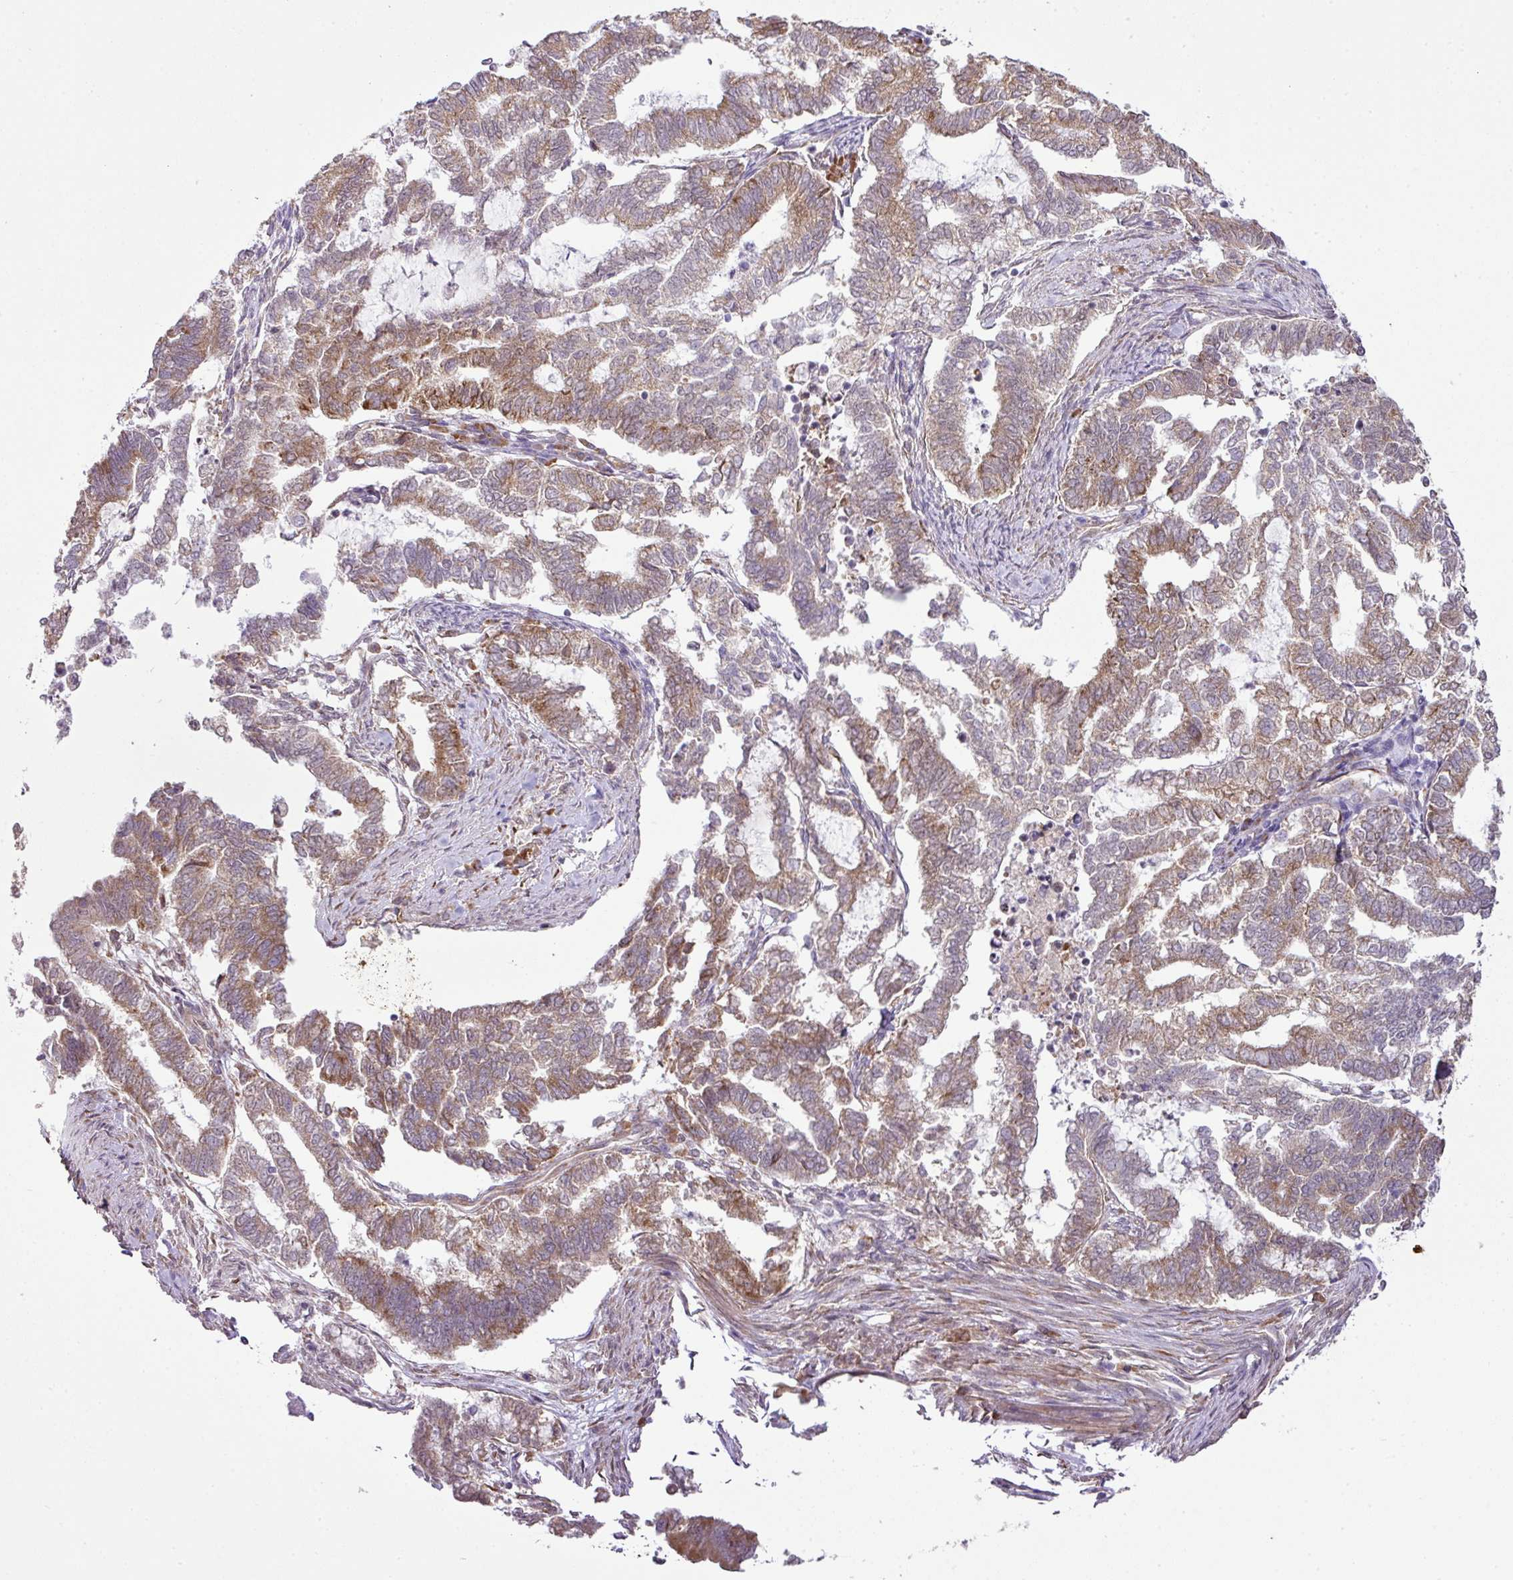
{"staining": {"intensity": "moderate", "quantity": "25%-75%", "location": "cytoplasmic/membranous"}, "tissue": "endometrial cancer", "cell_type": "Tumor cells", "image_type": "cancer", "snomed": [{"axis": "morphology", "description": "Adenocarcinoma, NOS"}, {"axis": "topography", "description": "Endometrium"}], "caption": "About 25%-75% of tumor cells in human adenocarcinoma (endometrial) demonstrate moderate cytoplasmic/membranous protein expression as visualized by brown immunohistochemical staining.", "gene": "DNAAF4", "patient": {"sex": "female", "age": 79}}